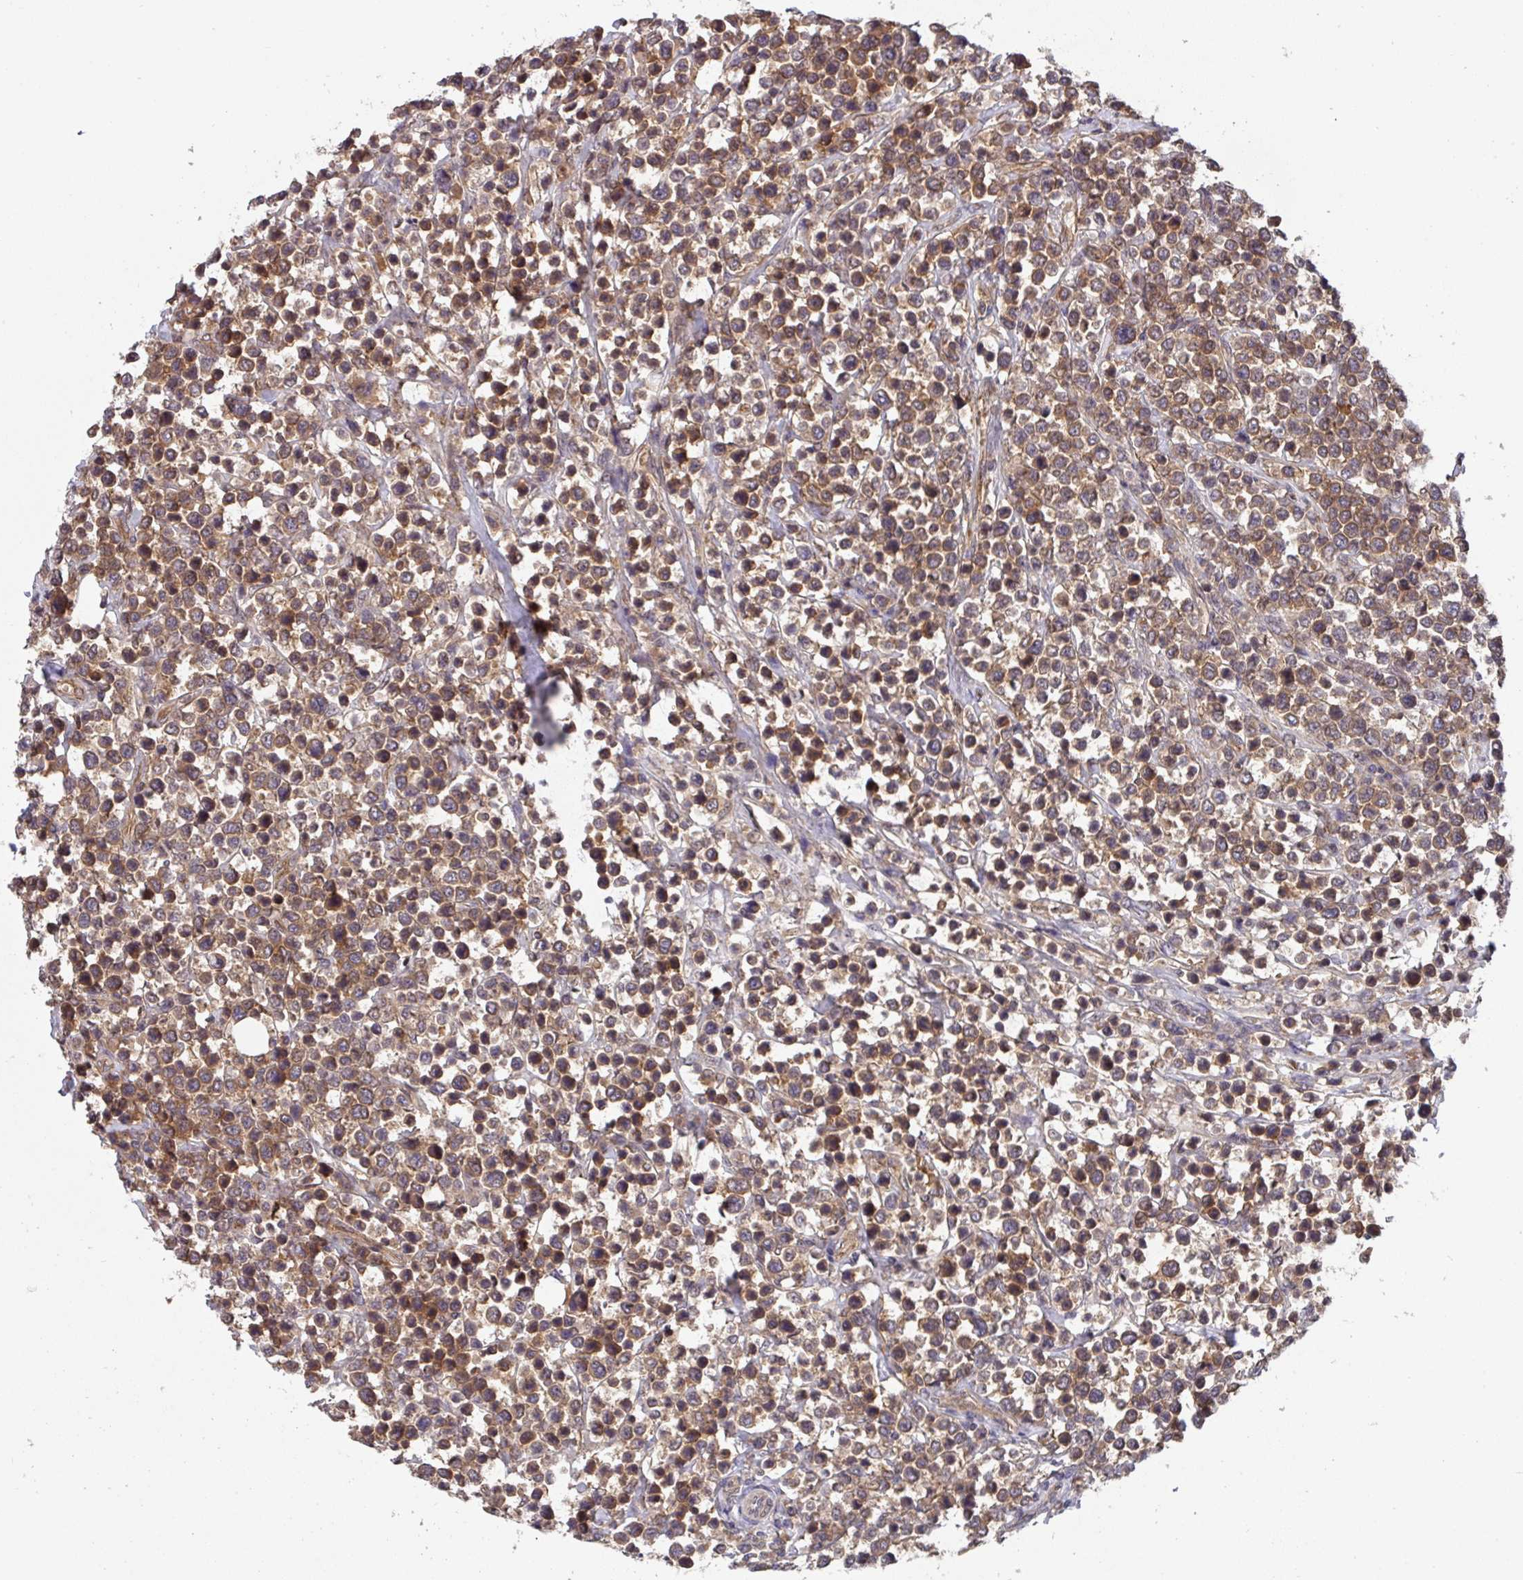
{"staining": {"intensity": "moderate", "quantity": ">75%", "location": "cytoplasmic/membranous,nuclear"}, "tissue": "lymphoma", "cell_type": "Tumor cells", "image_type": "cancer", "snomed": [{"axis": "morphology", "description": "Malignant lymphoma, non-Hodgkin's type, High grade"}, {"axis": "topography", "description": "Soft tissue"}], "caption": "Protein expression analysis of human lymphoma reveals moderate cytoplasmic/membranous and nuclear expression in about >75% of tumor cells.", "gene": "TIGAR", "patient": {"sex": "female", "age": 56}}